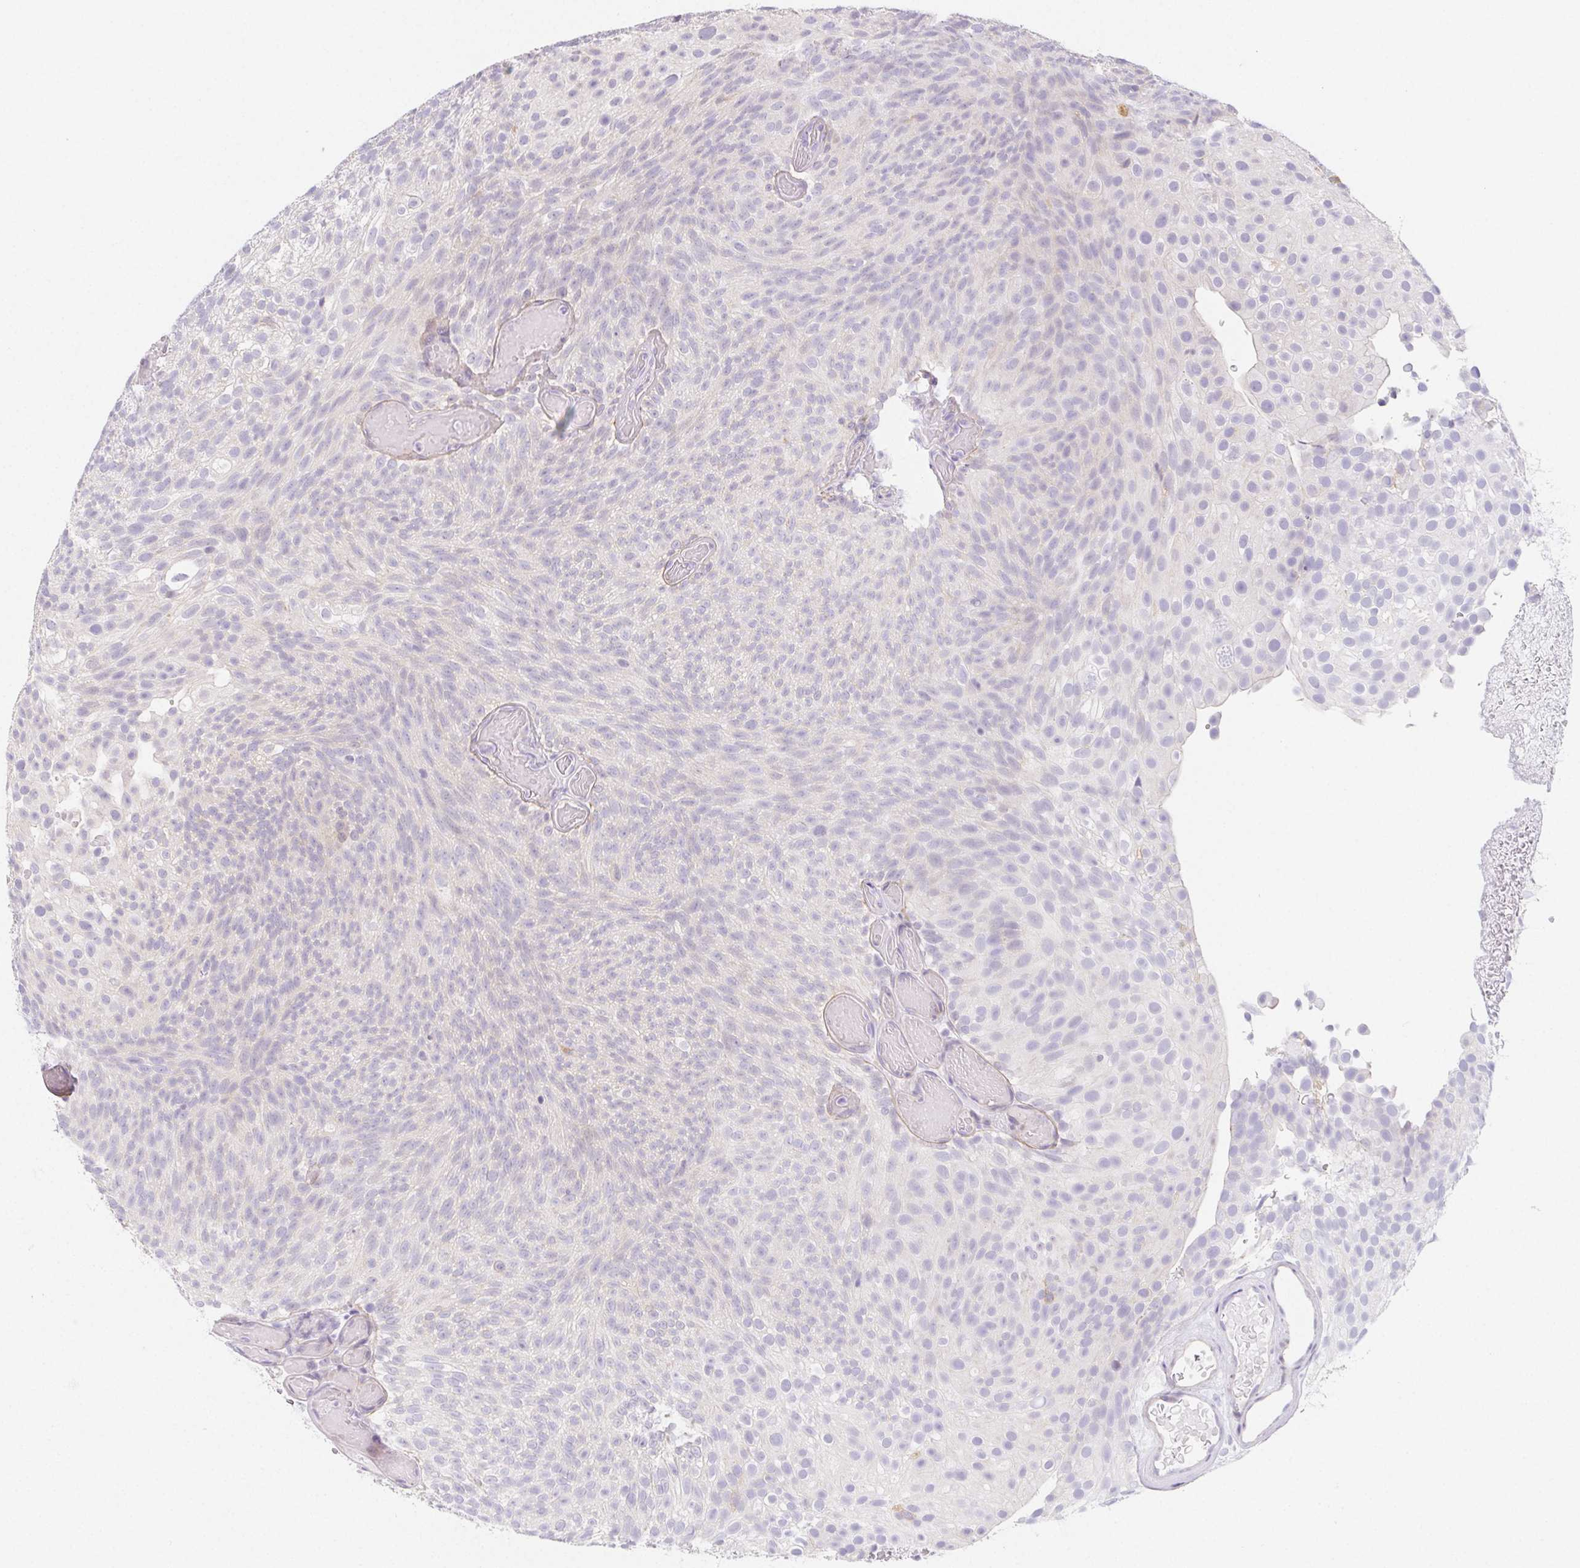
{"staining": {"intensity": "negative", "quantity": "none", "location": "none"}, "tissue": "urothelial cancer", "cell_type": "Tumor cells", "image_type": "cancer", "snomed": [{"axis": "morphology", "description": "Urothelial carcinoma, Low grade"}, {"axis": "topography", "description": "Urinary bladder"}], "caption": "The immunohistochemistry photomicrograph has no significant staining in tumor cells of urothelial cancer tissue.", "gene": "ZBBX", "patient": {"sex": "male", "age": 78}}